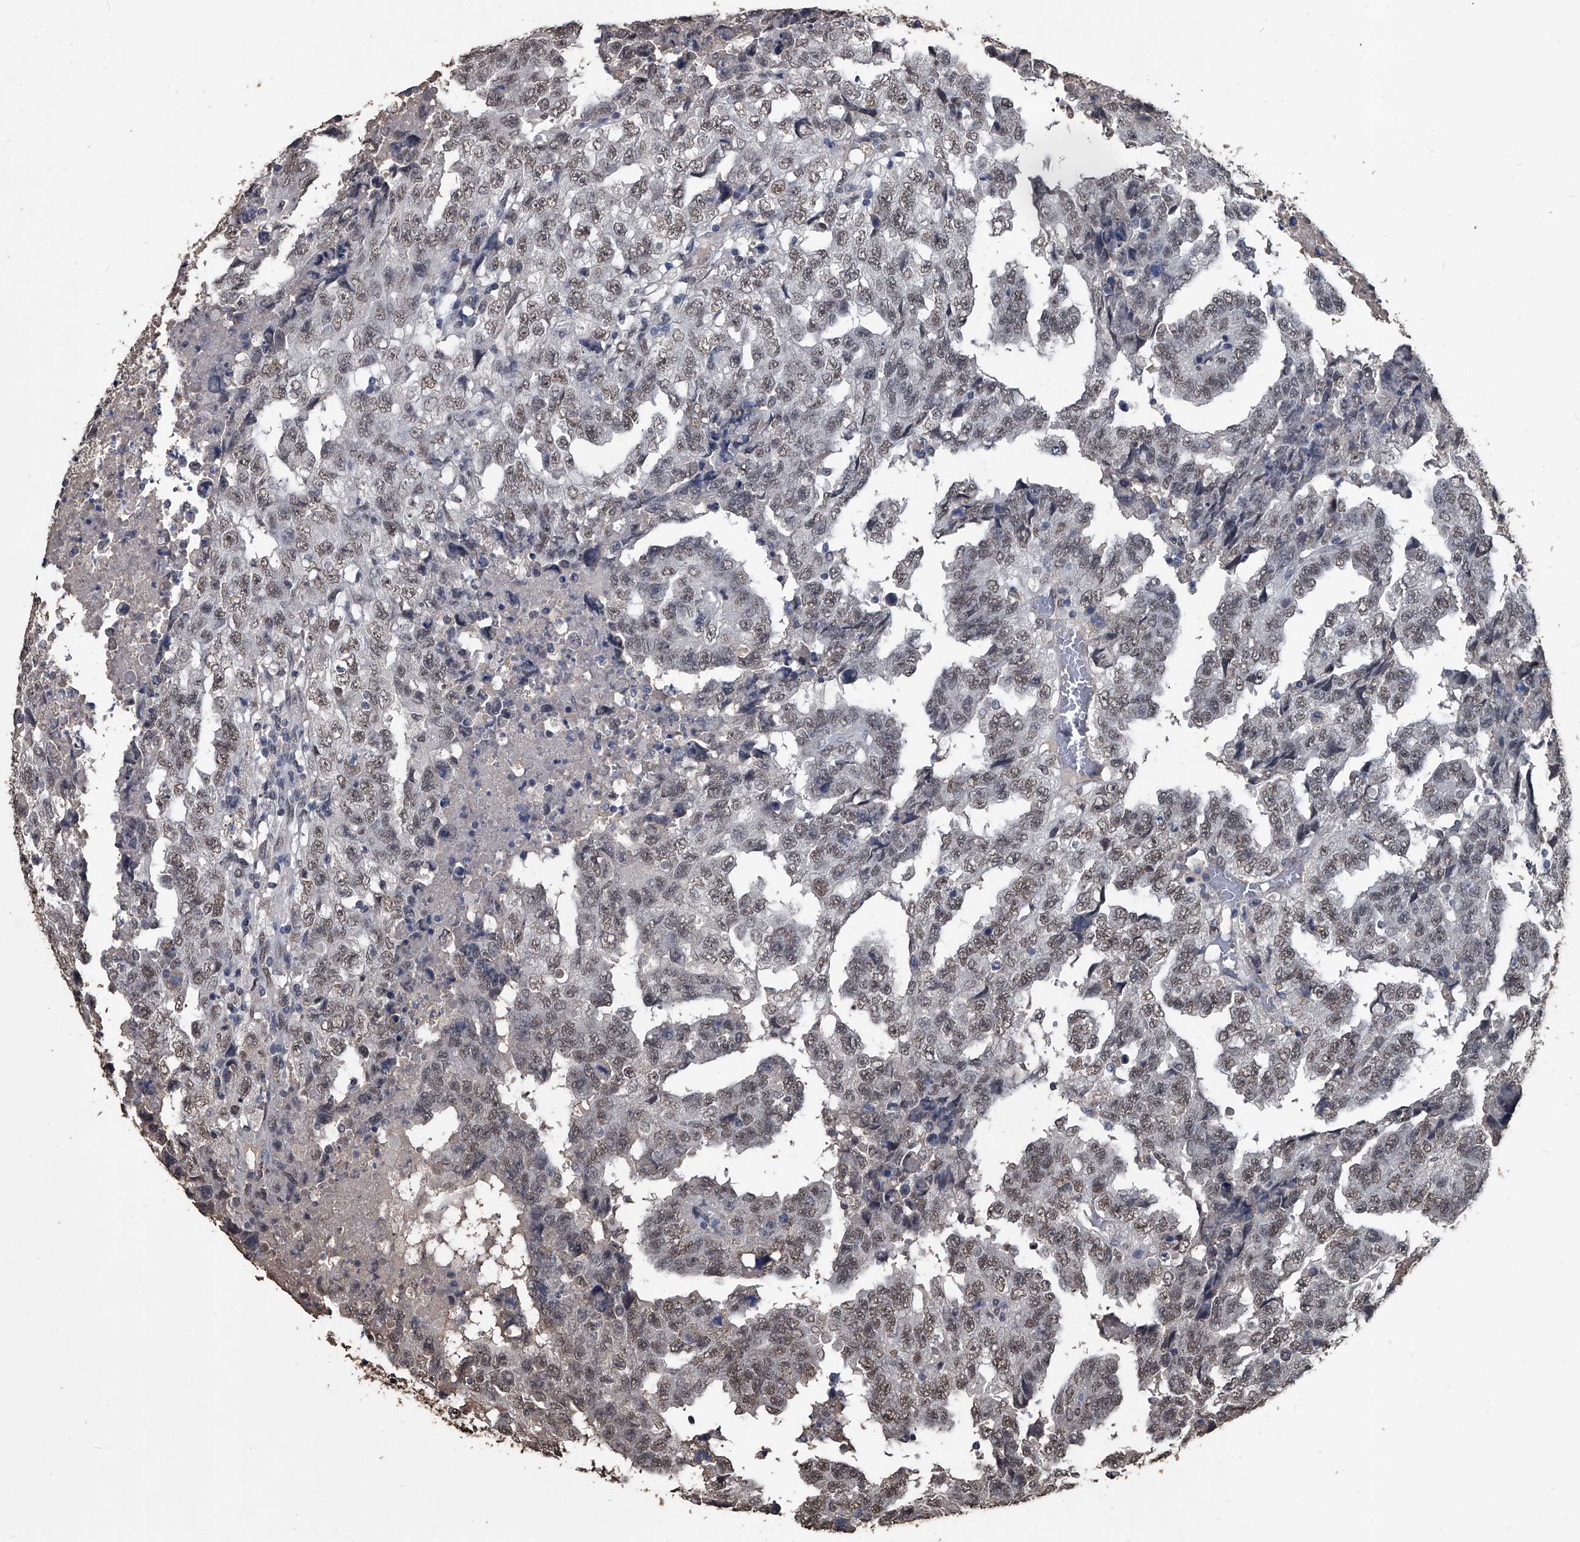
{"staining": {"intensity": "weak", "quantity": ">75%", "location": "nuclear"}, "tissue": "testis cancer", "cell_type": "Tumor cells", "image_type": "cancer", "snomed": [{"axis": "morphology", "description": "Necrosis, NOS"}, {"axis": "morphology", "description": "Carcinoma, Embryonal, NOS"}, {"axis": "topography", "description": "Testis"}], "caption": "Testis cancer was stained to show a protein in brown. There is low levels of weak nuclear expression in approximately >75% of tumor cells. (IHC, brightfield microscopy, high magnification).", "gene": "MATR3", "patient": {"sex": "male", "age": 19}}